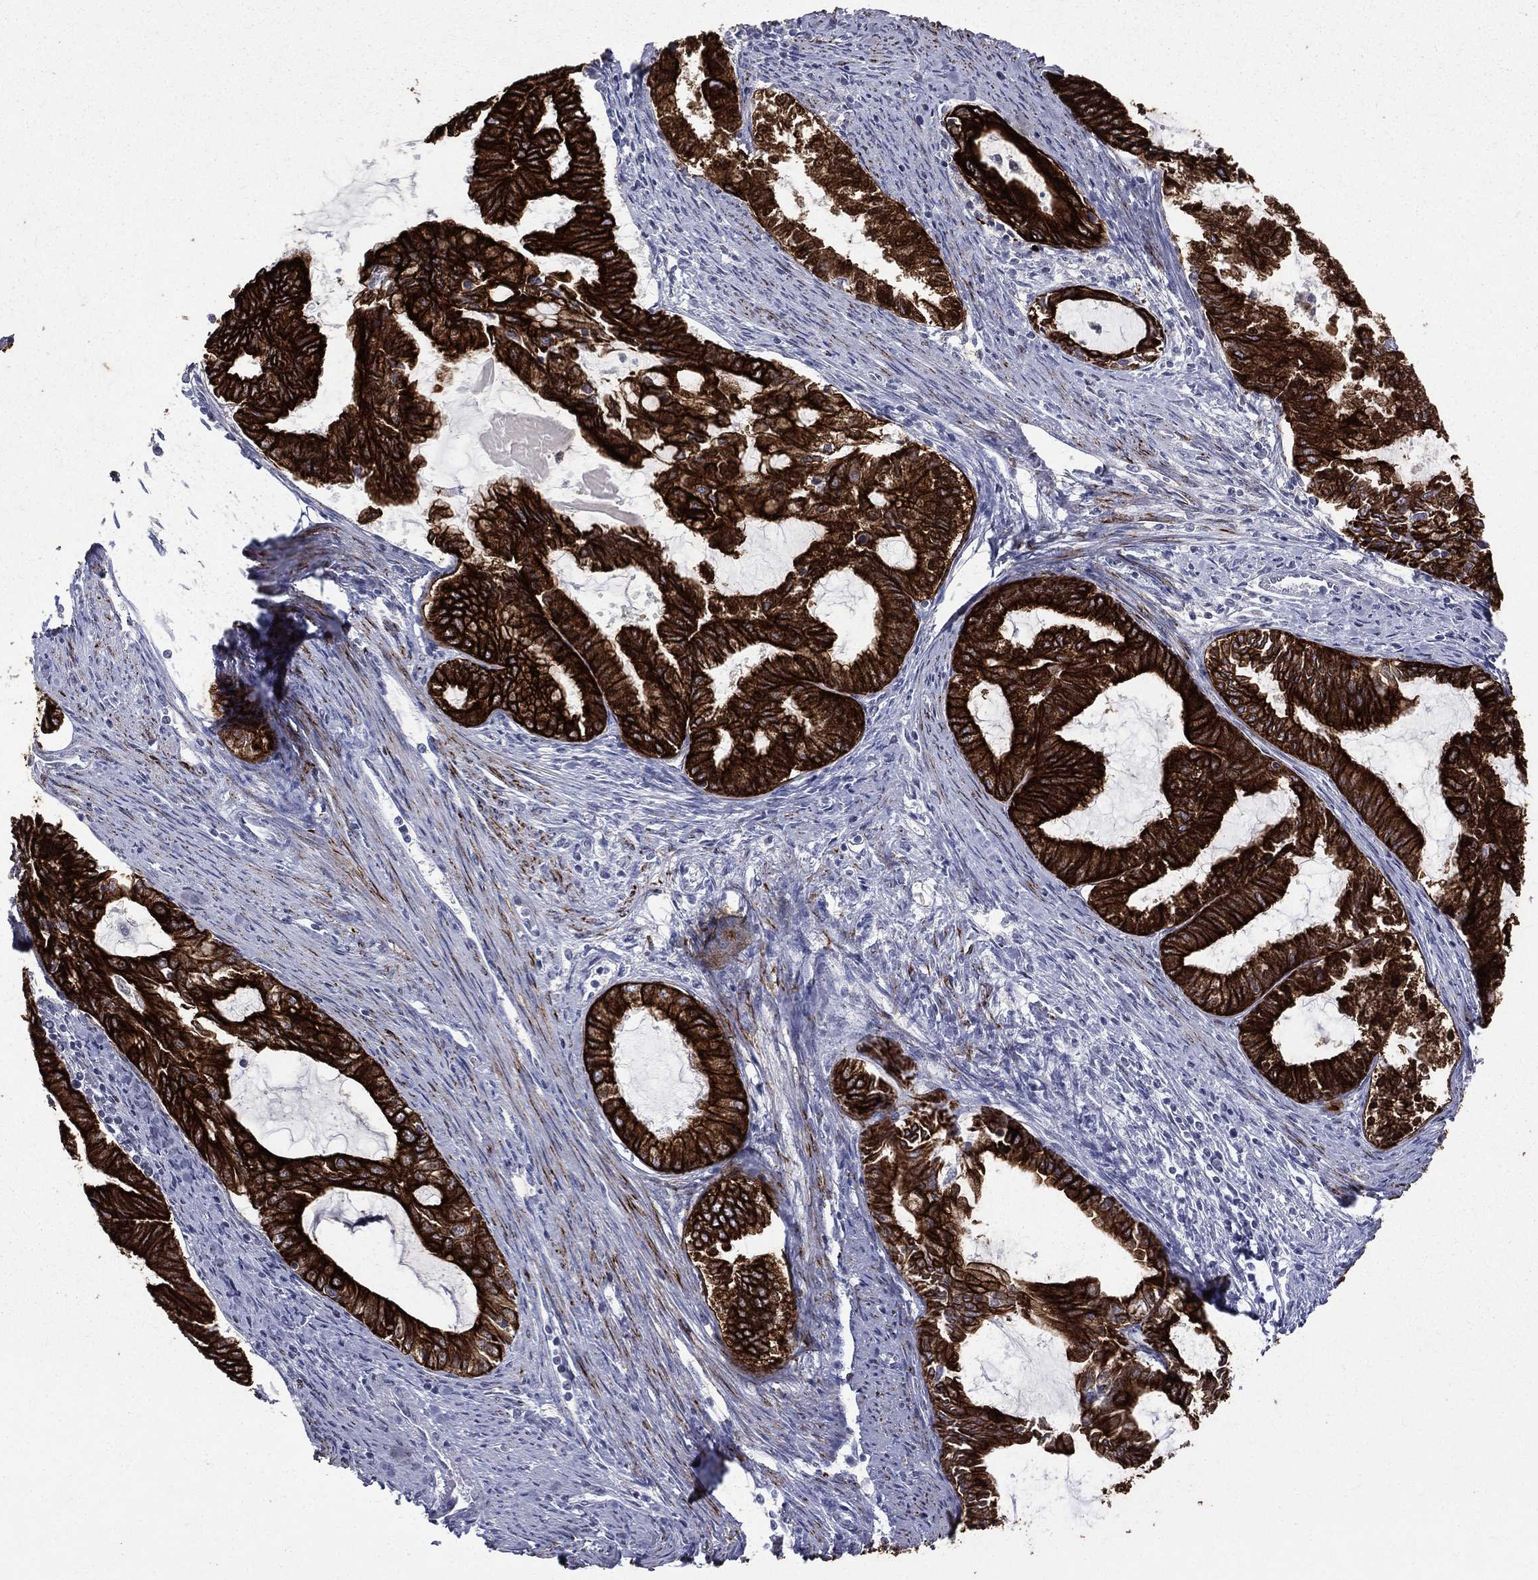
{"staining": {"intensity": "strong", "quantity": ">75%", "location": "cytoplasmic/membranous"}, "tissue": "endometrial cancer", "cell_type": "Tumor cells", "image_type": "cancer", "snomed": [{"axis": "morphology", "description": "Adenocarcinoma, NOS"}, {"axis": "topography", "description": "Endometrium"}], "caption": "A photomicrograph of human endometrial adenocarcinoma stained for a protein demonstrates strong cytoplasmic/membranous brown staining in tumor cells. Immunohistochemistry stains the protein in brown and the nuclei are stained blue.", "gene": "KRT7", "patient": {"sex": "female", "age": 86}}